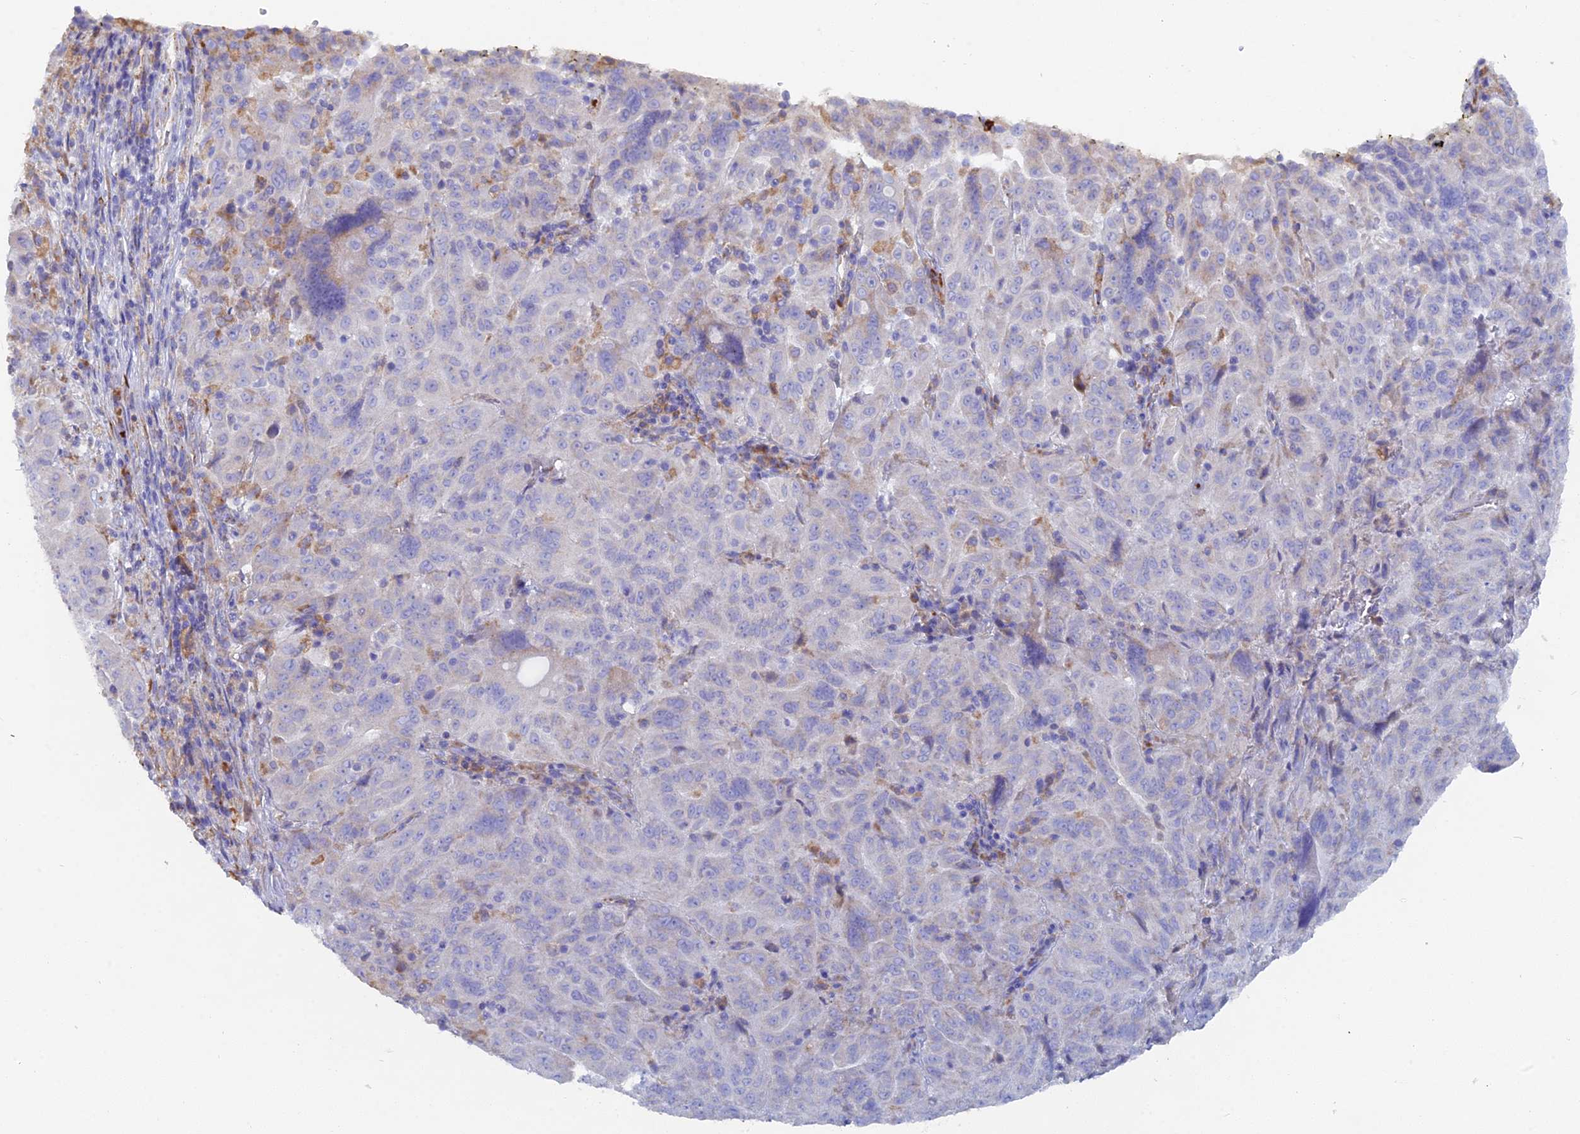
{"staining": {"intensity": "negative", "quantity": "none", "location": "none"}, "tissue": "pancreatic cancer", "cell_type": "Tumor cells", "image_type": "cancer", "snomed": [{"axis": "morphology", "description": "Adenocarcinoma, NOS"}, {"axis": "topography", "description": "Pancreas"}], "caption": "A high-resolution histopathology image shows immunohistochemistry (IHC) staining of adenocarcinoma (pancreatic), which demonstrates no significant positivity in tumor cells.", "gene": "WDR35", "patient": {"sex": "male", "age": 63}}